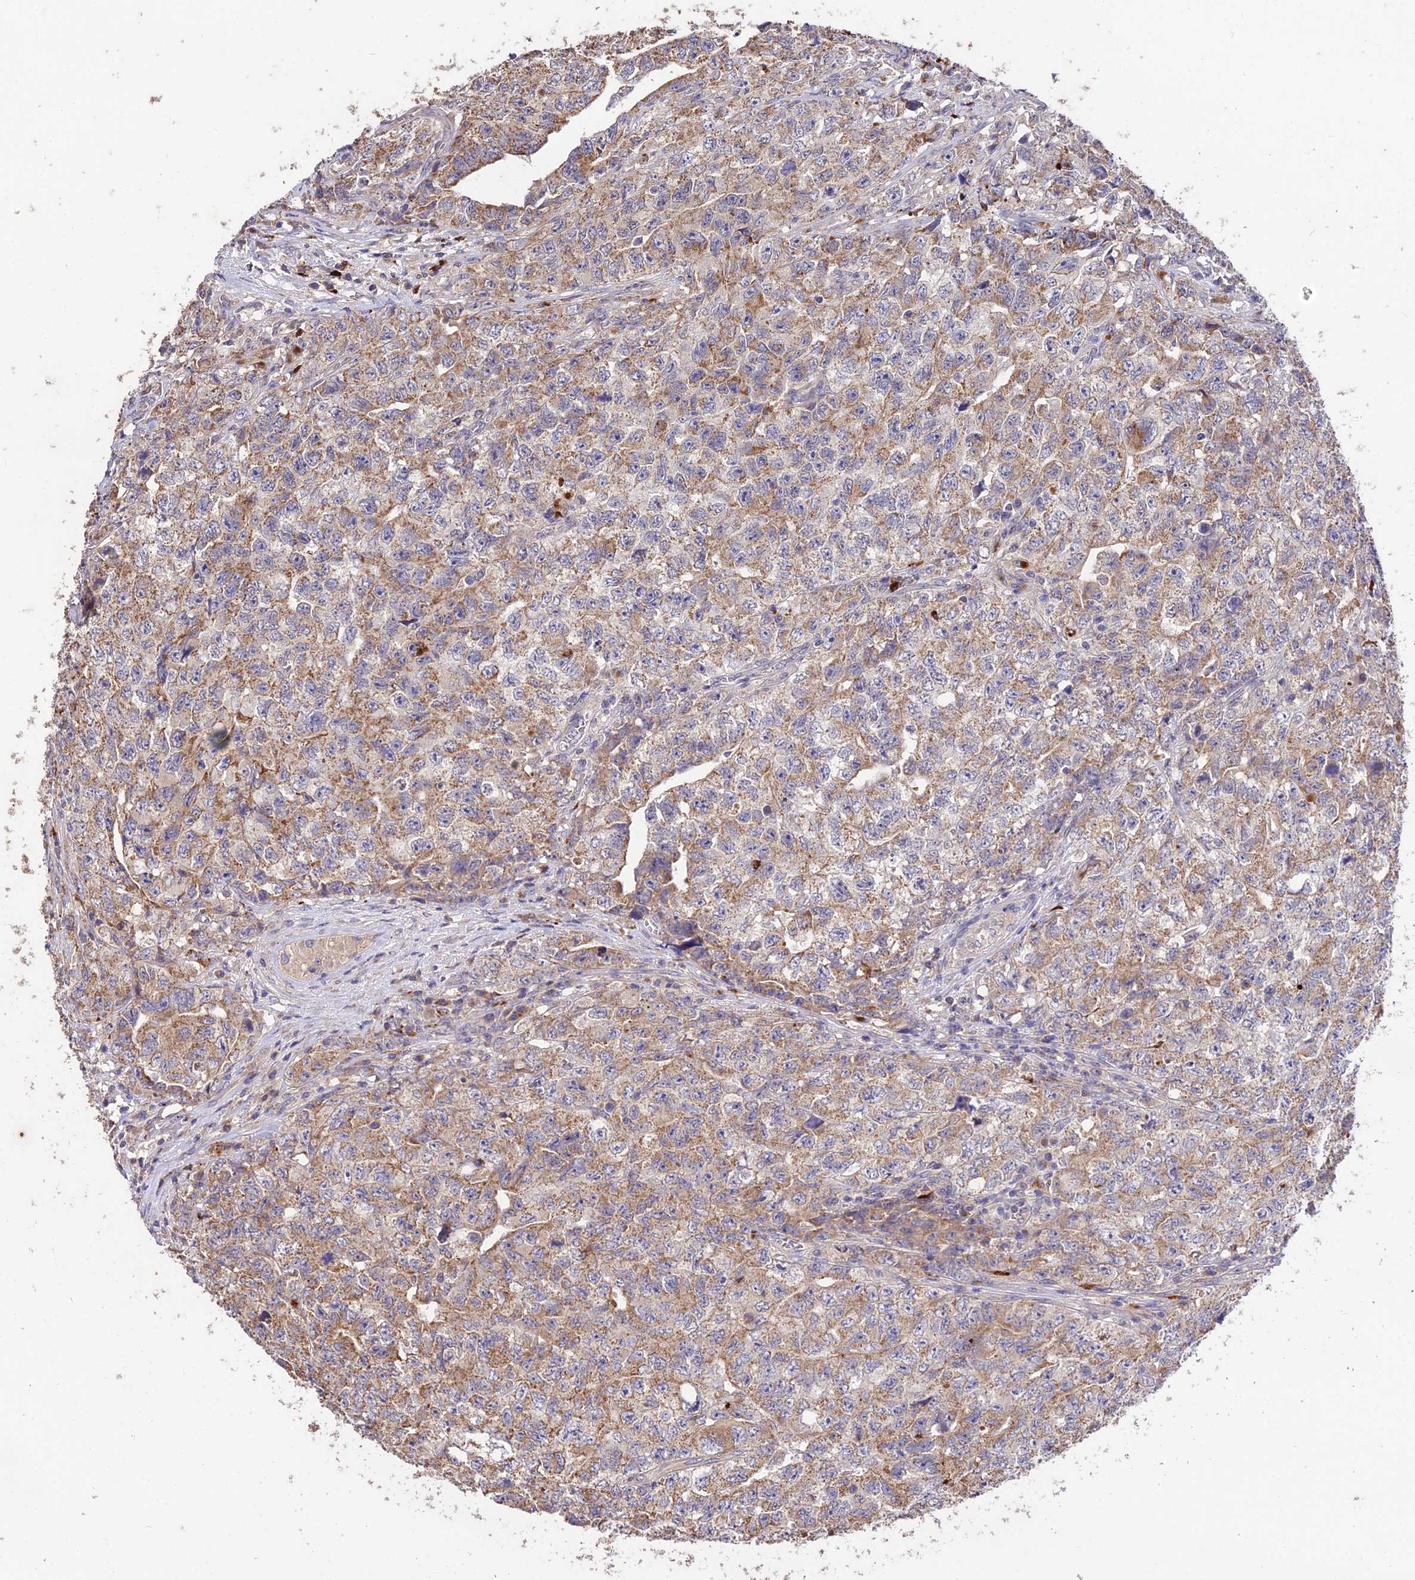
{"staining": {"intensity": "moderate", "quantity": ">75%", "location": "cytoplasmic/membranous"}, "tissue": "testis cancer", "cell_type": "Tumor cells", "image_type": "cancer", "snomed": [{"axis": "morphology", "description": "Carcinoma, Embryonal, NOS"}, {"axis": "topography", "description": "Testis"}], "caption": "IHC staining of testis cancer (embryonal carcinoma), which shows medium levels of moderate cytoplasmic/membranous staining in approximately >75% of tumor cells indicating moderate cytoplasmic/membranous protein positivity. The staining was performed using DAB (3,3'-diaminobenzidine) (brown) for protein detection and nuclei were counterstained in hematoxylin (blue).", "gene": "SDHD", "patient": {"sex": "male", "age": 31}}